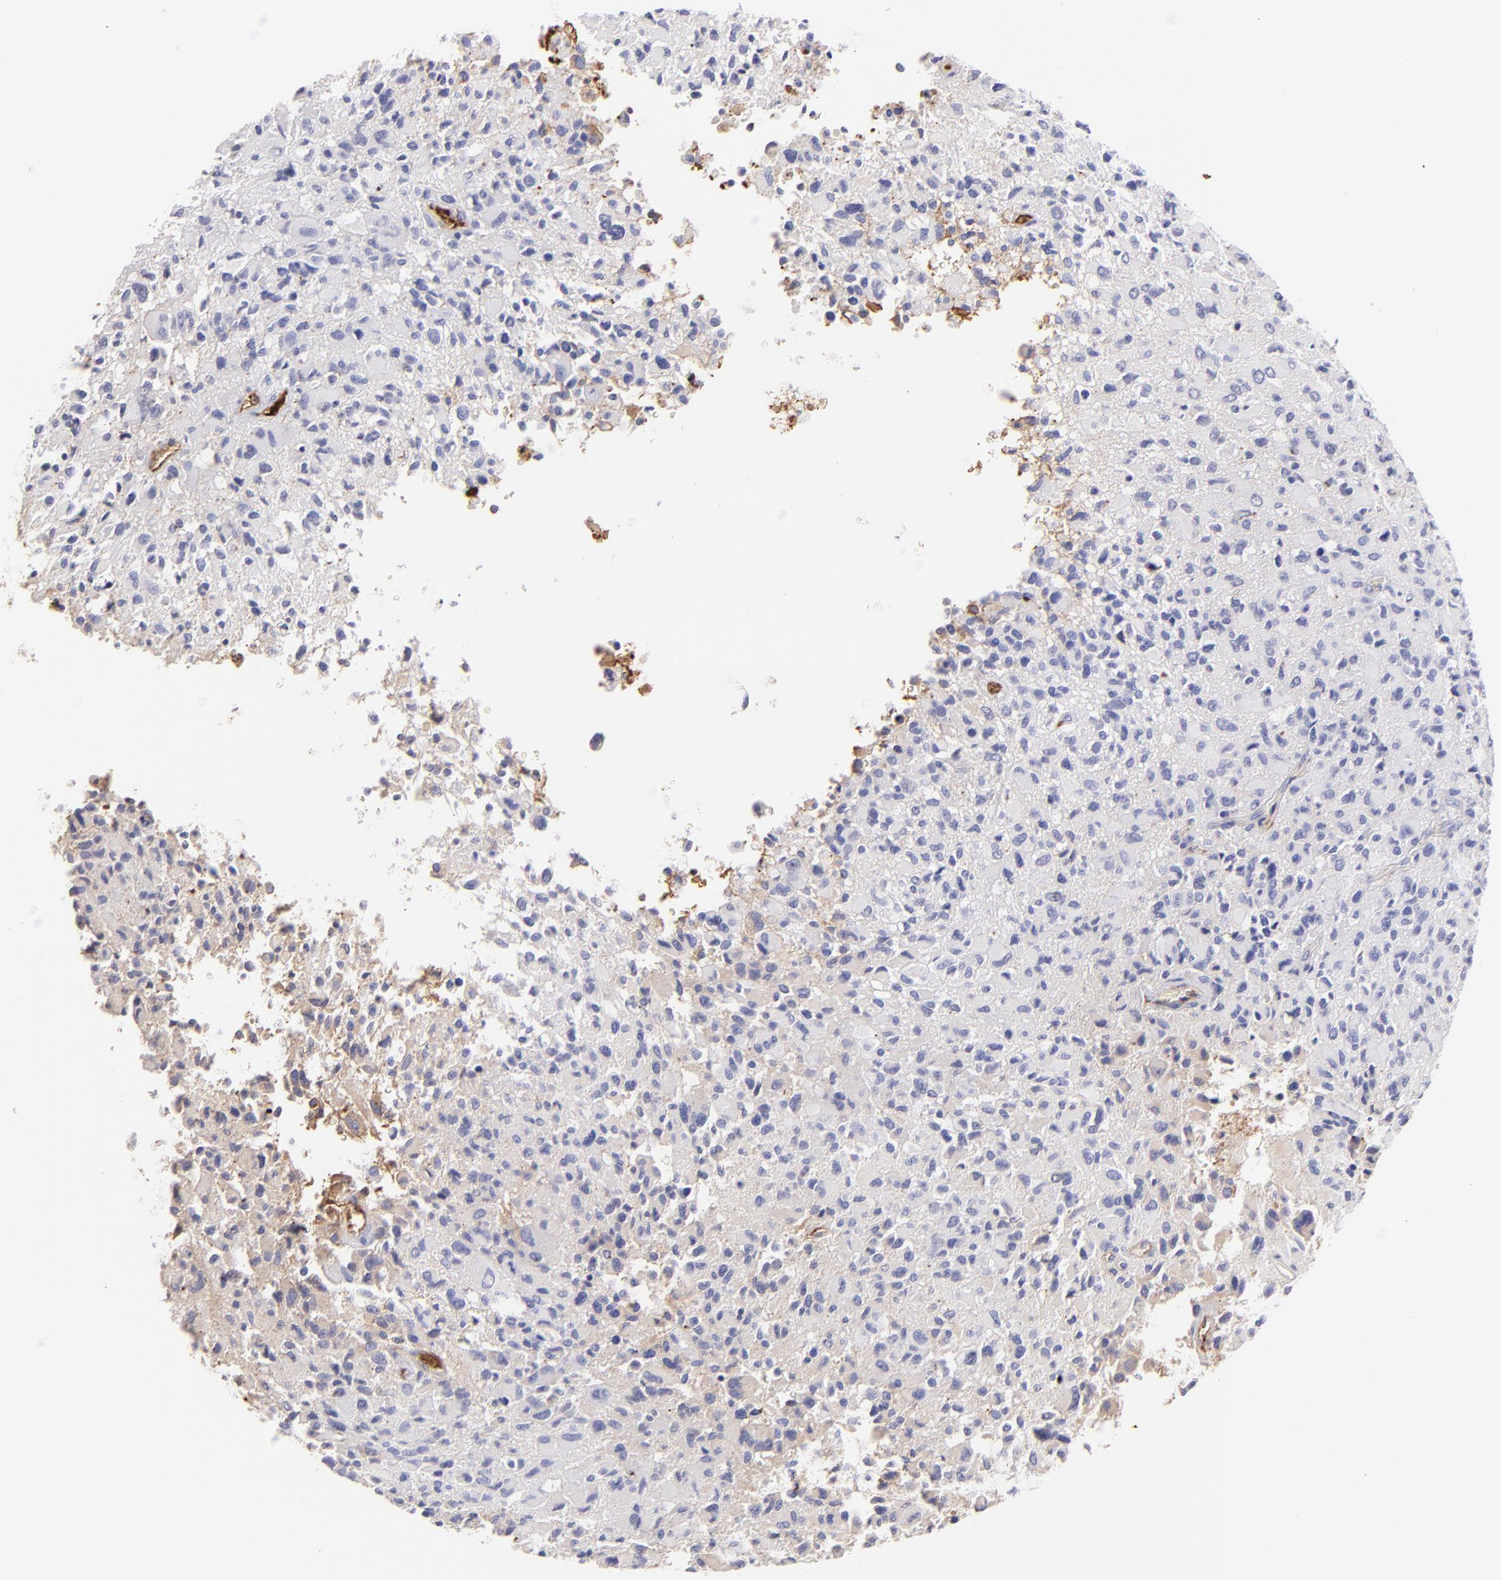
{"staining": {"intensity": "negative", "quantity": "none", "location": "none"}, "tissue": "glioma", "cell_type": "Tumor cells", "image_type": "cancer", "snomed": [{"axis": "morphology", "description": "Glioma, malignant, High grade"}, {"axis": "topography", "description": "Brain"}], "caption": "Immunohistochemistry of human glioma displays no expression in tumor cells. (DAB (3,3'-diaminobenzidine) immunohistochemistry (IHC) with hematoxylin counter stain).", "gene": "FGB", "patient": {"sex": "male", "age": 69}}